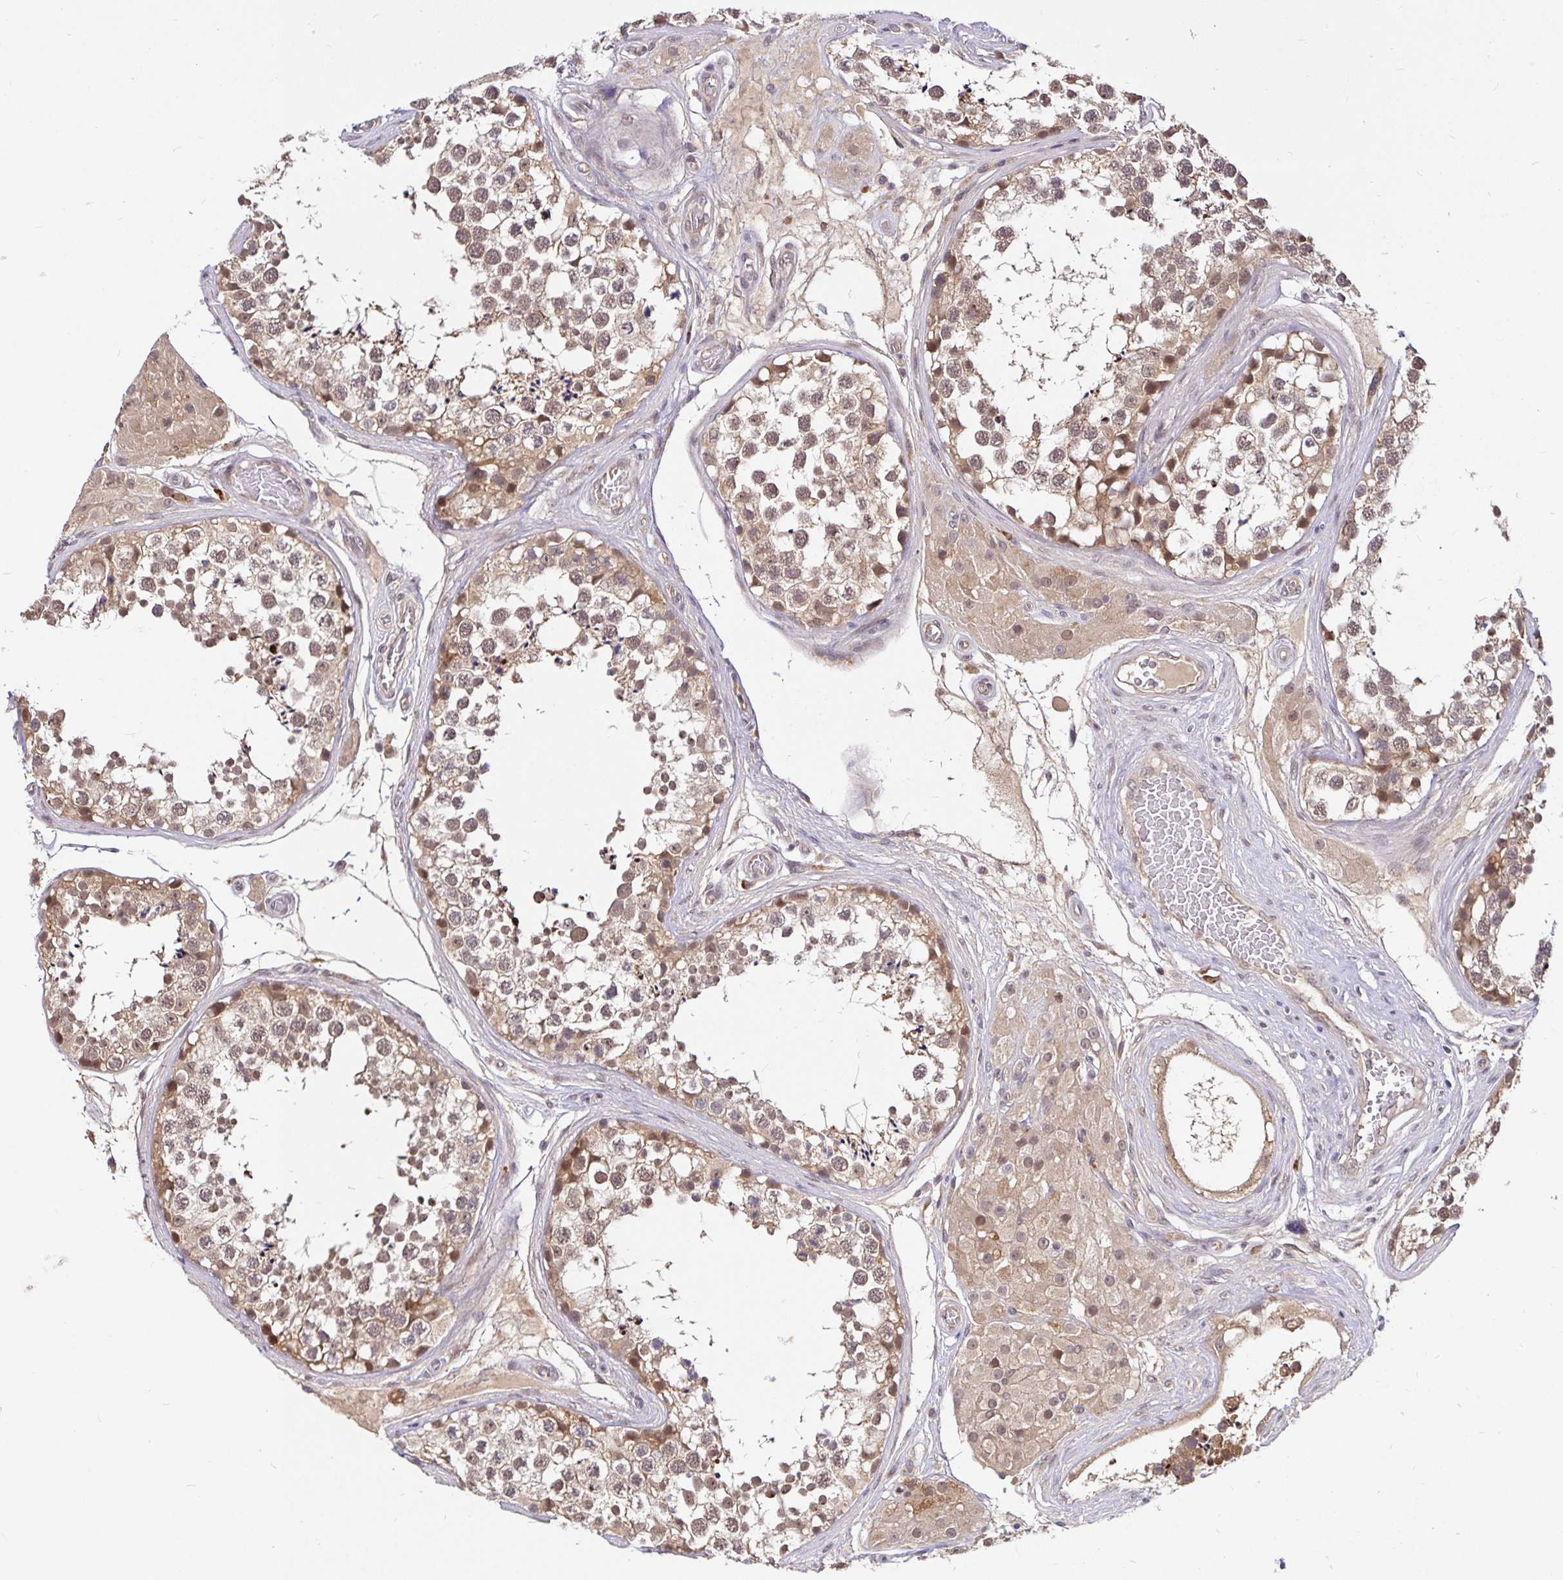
{"staining": {"intensity": "moderate", "quantity": ">75%", "location": "cytoplasmic/membranous,nuclear"}, "tissue": "testis", "cell_type": "Cells in seminiferous ducts", "image_type": "normal", "snomed": [{"axis": "morphology", "description": "Normal tissue, NOS"}, {"axis": "morphology", "description": "Seminoma, NOS"}, {"axis": "topography", "description": "Testis"}], "caption": "Immunohistochemical staining of normal human testis demonstrates >75% levels of moderate cytoplasmic/membranous,nuclear protein expression in about >75% of cells in seminiferous ducts.", "gene": "LMO4", "patient": {"sex": "male", "age": 65}}